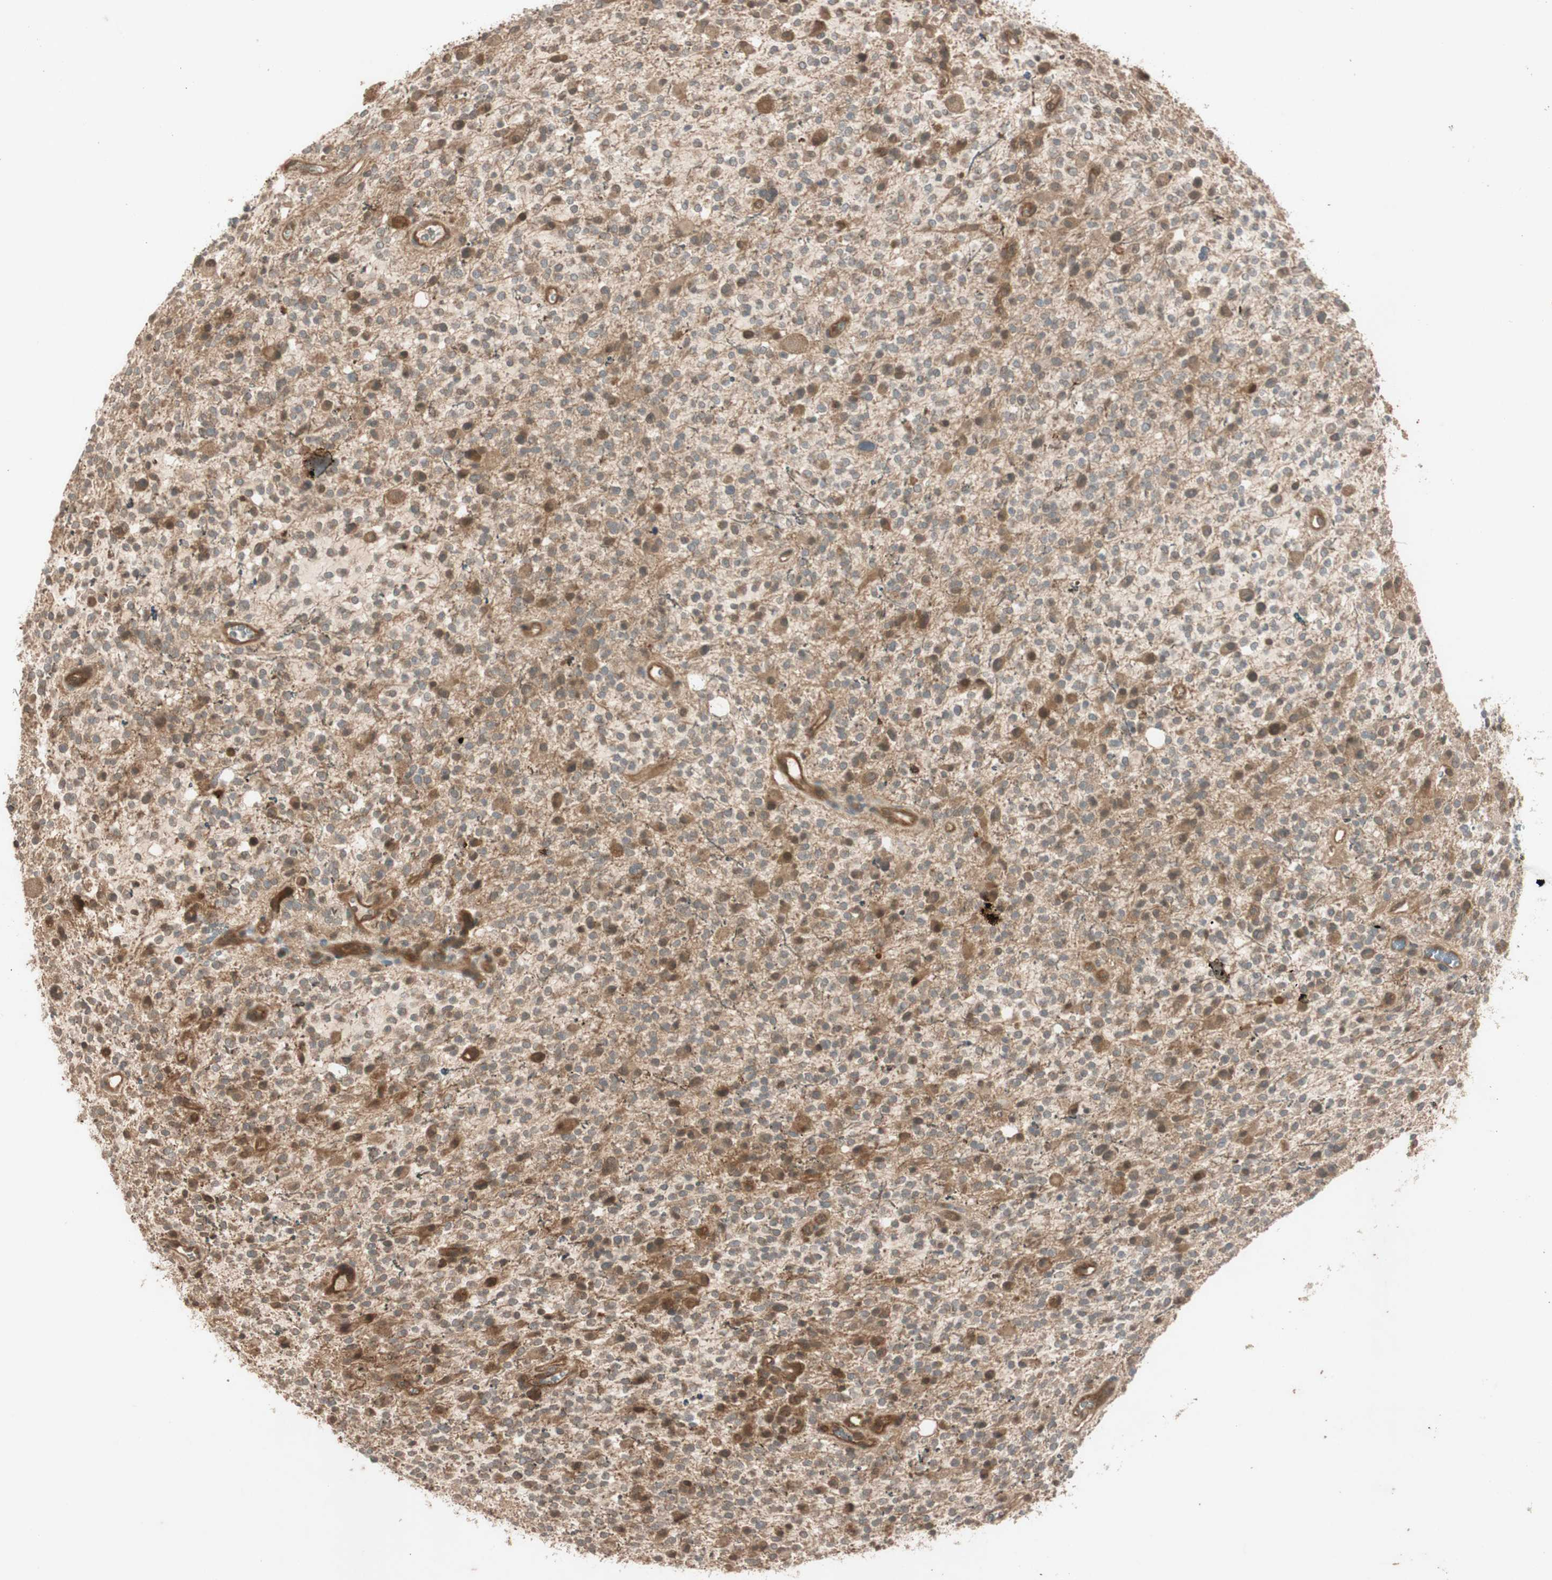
{"staining": {"intensity": "moderate", "quantity": ">75%", "location": "cytoplasmic/membranous,nuclear"}, "tissue": "glioma", "cell_type": "Tumor cells", "image_type": "cancer", "snomed": [{"axis": "morphology", "description": "Glioma, malignant, High grade"}, {"axis": "topography", "description": "Brain"}], "caption": "High-magnification brightfield microscopy of glioma stained with DAB (brown) and counterstained with hematoxylin (blue). tumor cells exhibit moderate cytoplasmic/membranous and nuclear expression is present in about>75% of cells.", "gene": "EPHA8", "patient": {"sex": "male", "age": 48}}